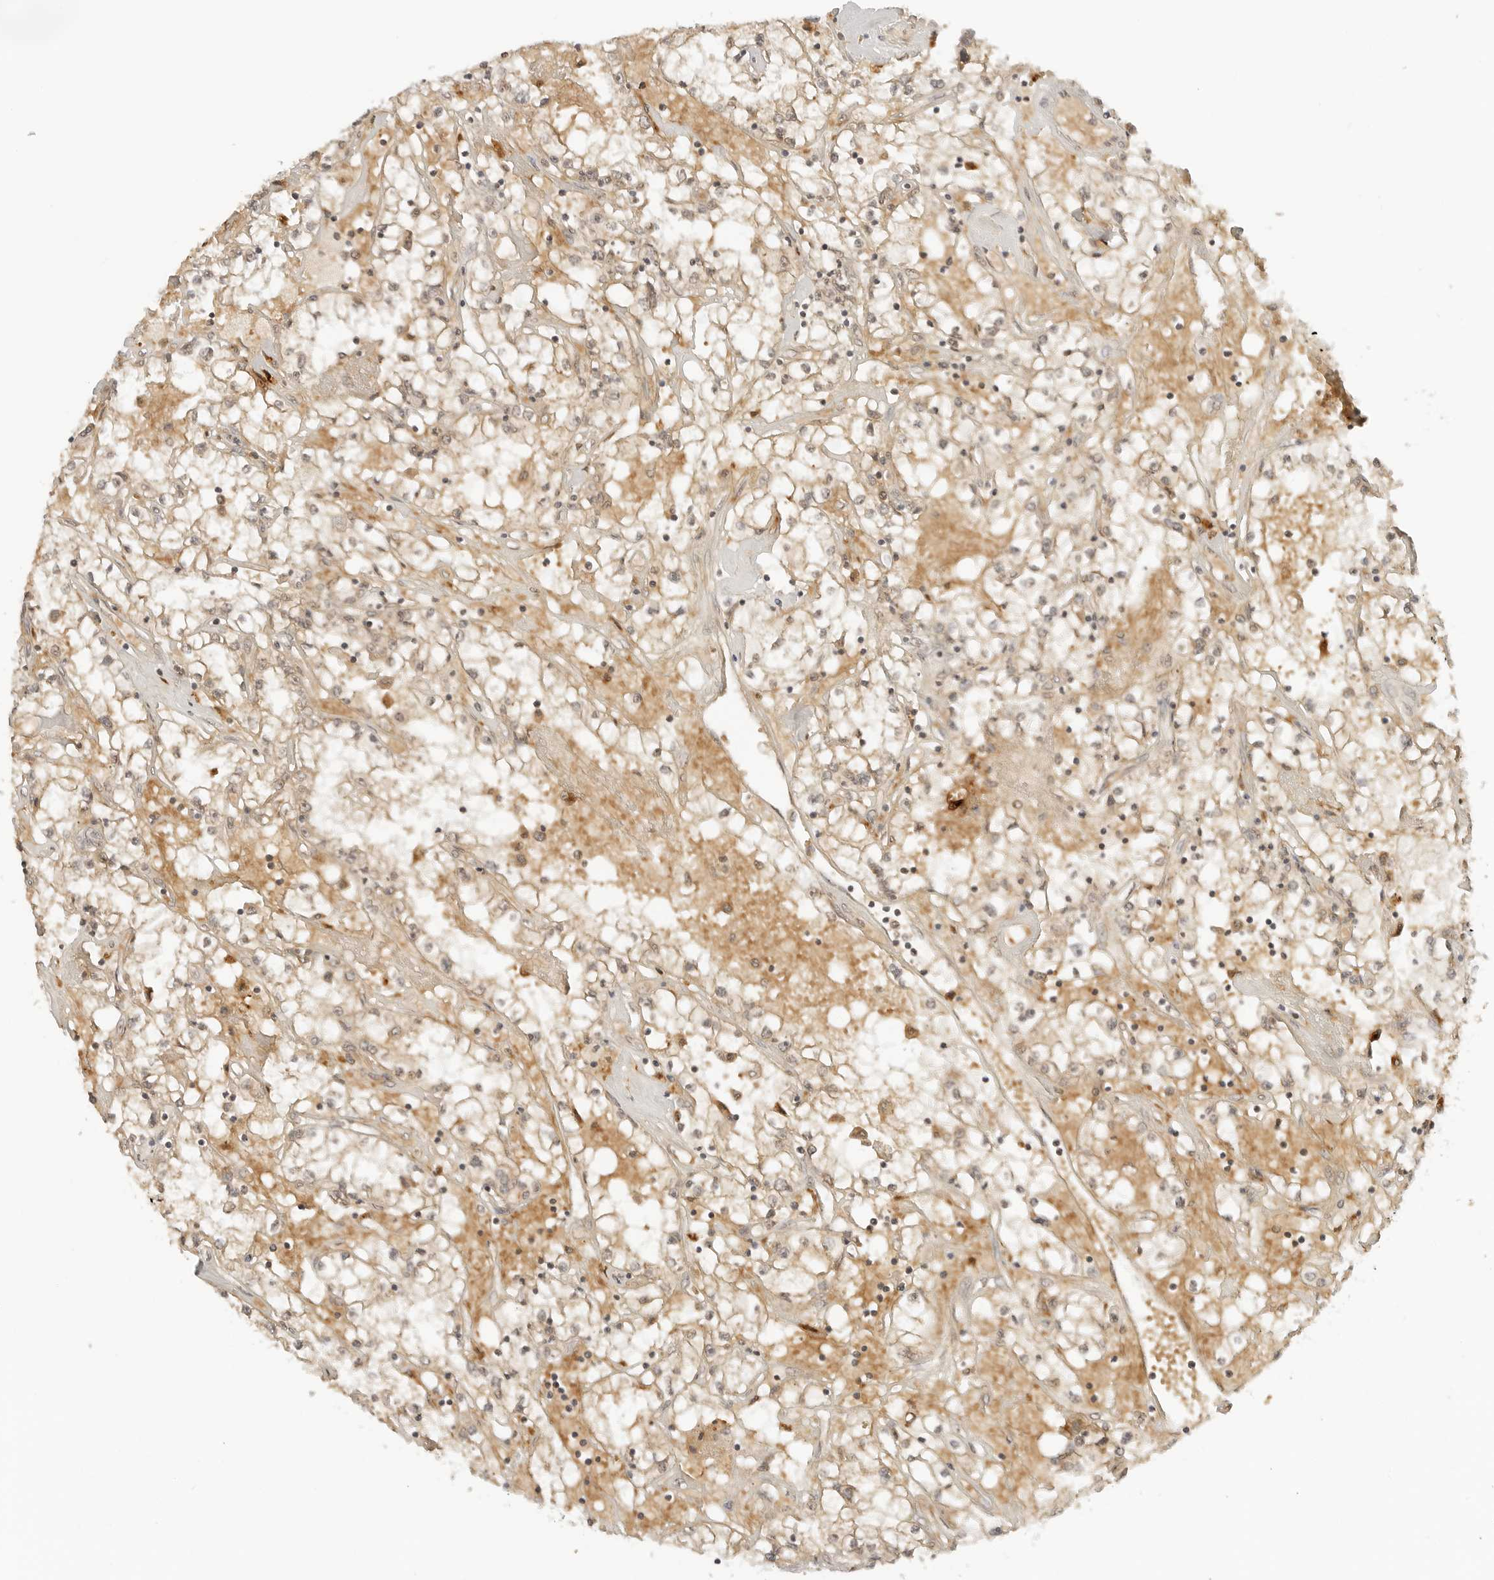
{"staining": {"intensity": "weak", "quantity": ">75%", "location": "cytoplasmic/membranous"}, "tissue": "renal cancer", "cell_type": "Tumor cells", "image_type": "cancer", "snomed": [{"axis": "morphology", "description": "Adenocarcinoma, NOS"}, {"axis": "topography", "description": "Kidney"}], "caption": "A low amount of weak cytoplasmic/membranous staining is identified in about >75% of tumor cells in renal cancer tissue.", "gene": "GPR34", "patient": {"sex": "male", "age": 56}}